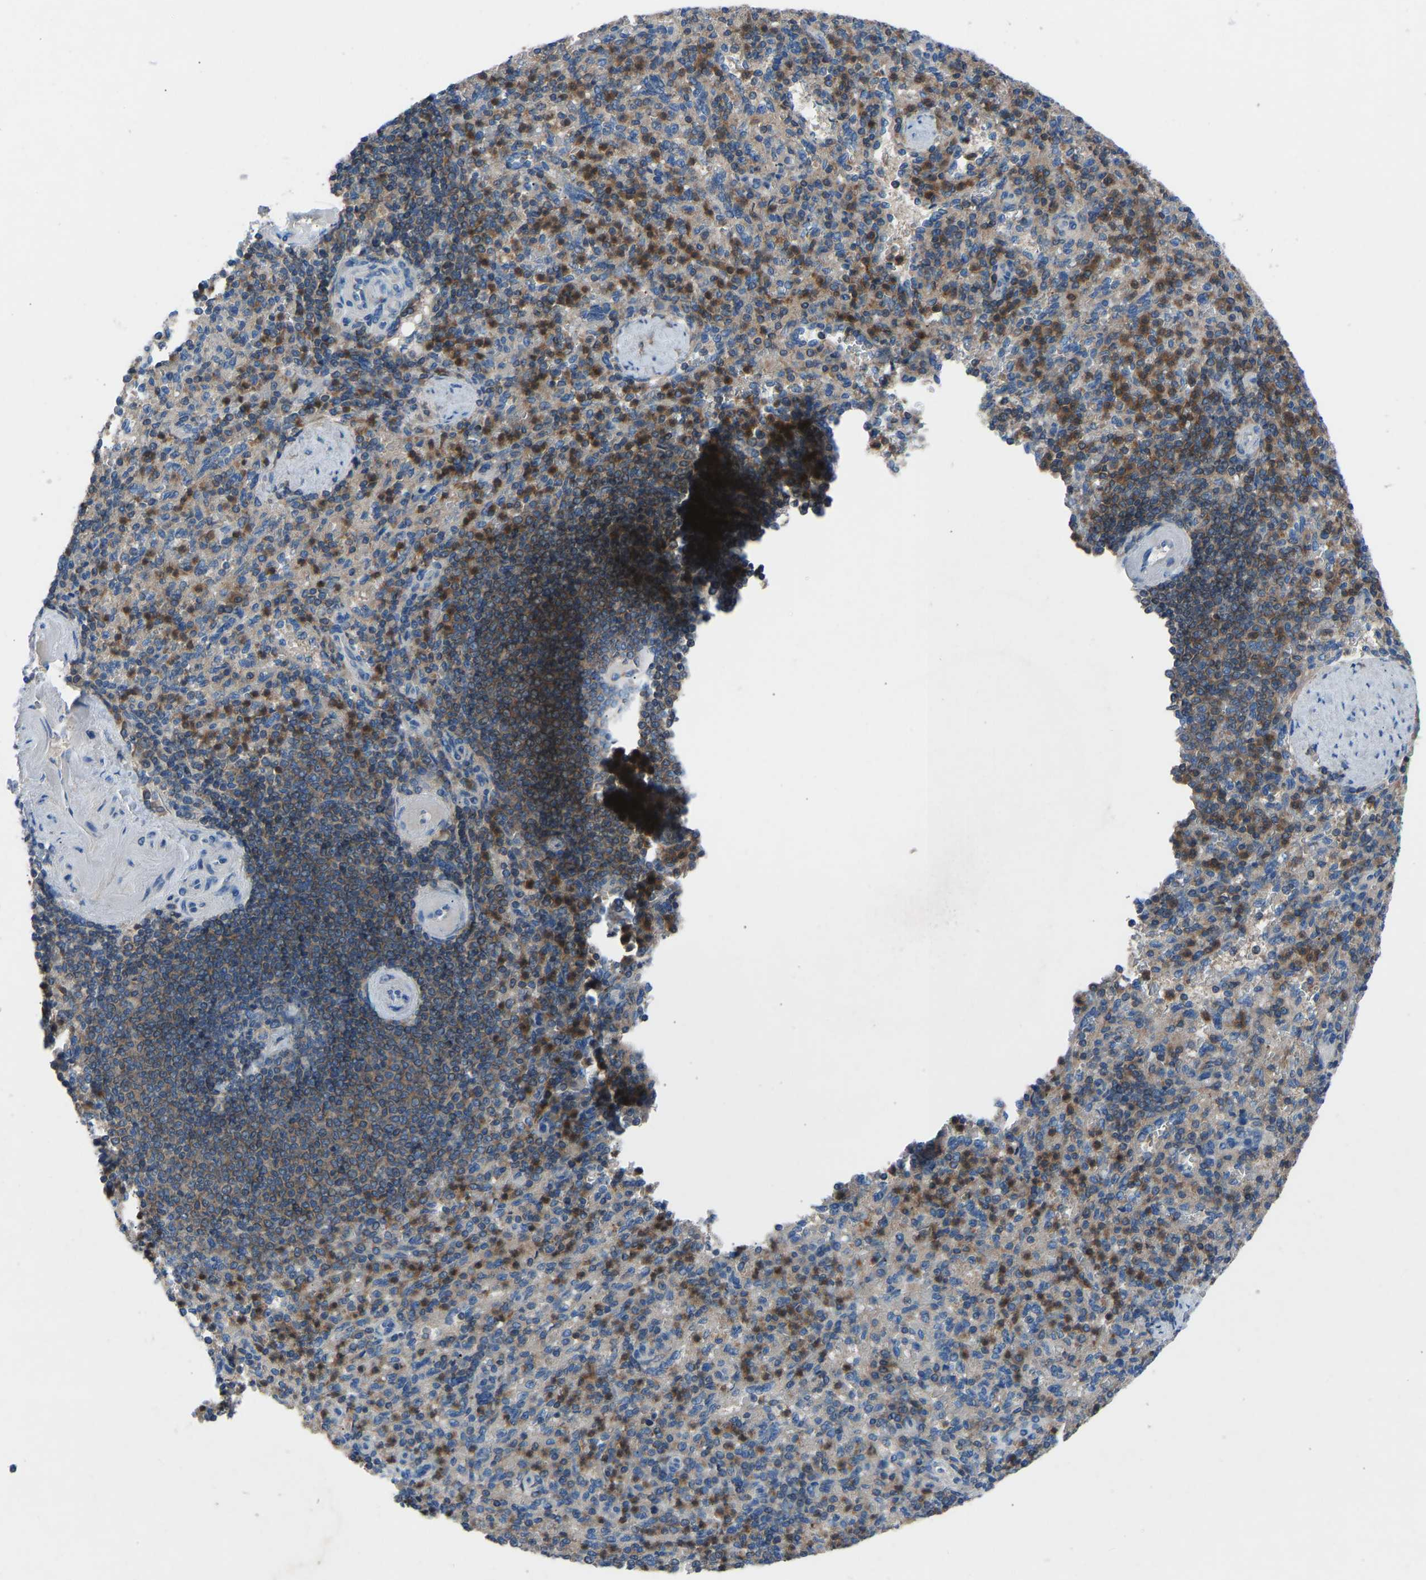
{"staining": {"intensity": "strong", "quantity": "25%-75%", "location": "cytoplasmic/membranous"}, "tissue": "spleen", "cell_type": "Cells in red pulp", "image_type": "normal", "snomed": [{"axis": "morphology", "description": "Normal tissue, NOS"}, {"axis": "topography", "description": "Spleen"}], "caption": "Immunohistochemistry image of normal human spleen stained for a protein (brown), which exhibits high levels of strong cytoplasmic/membranous staining in about 25%-75% of cells in red pulp.", "gene": "GRK6", "patient": {"sex": "female", "age": 74}}